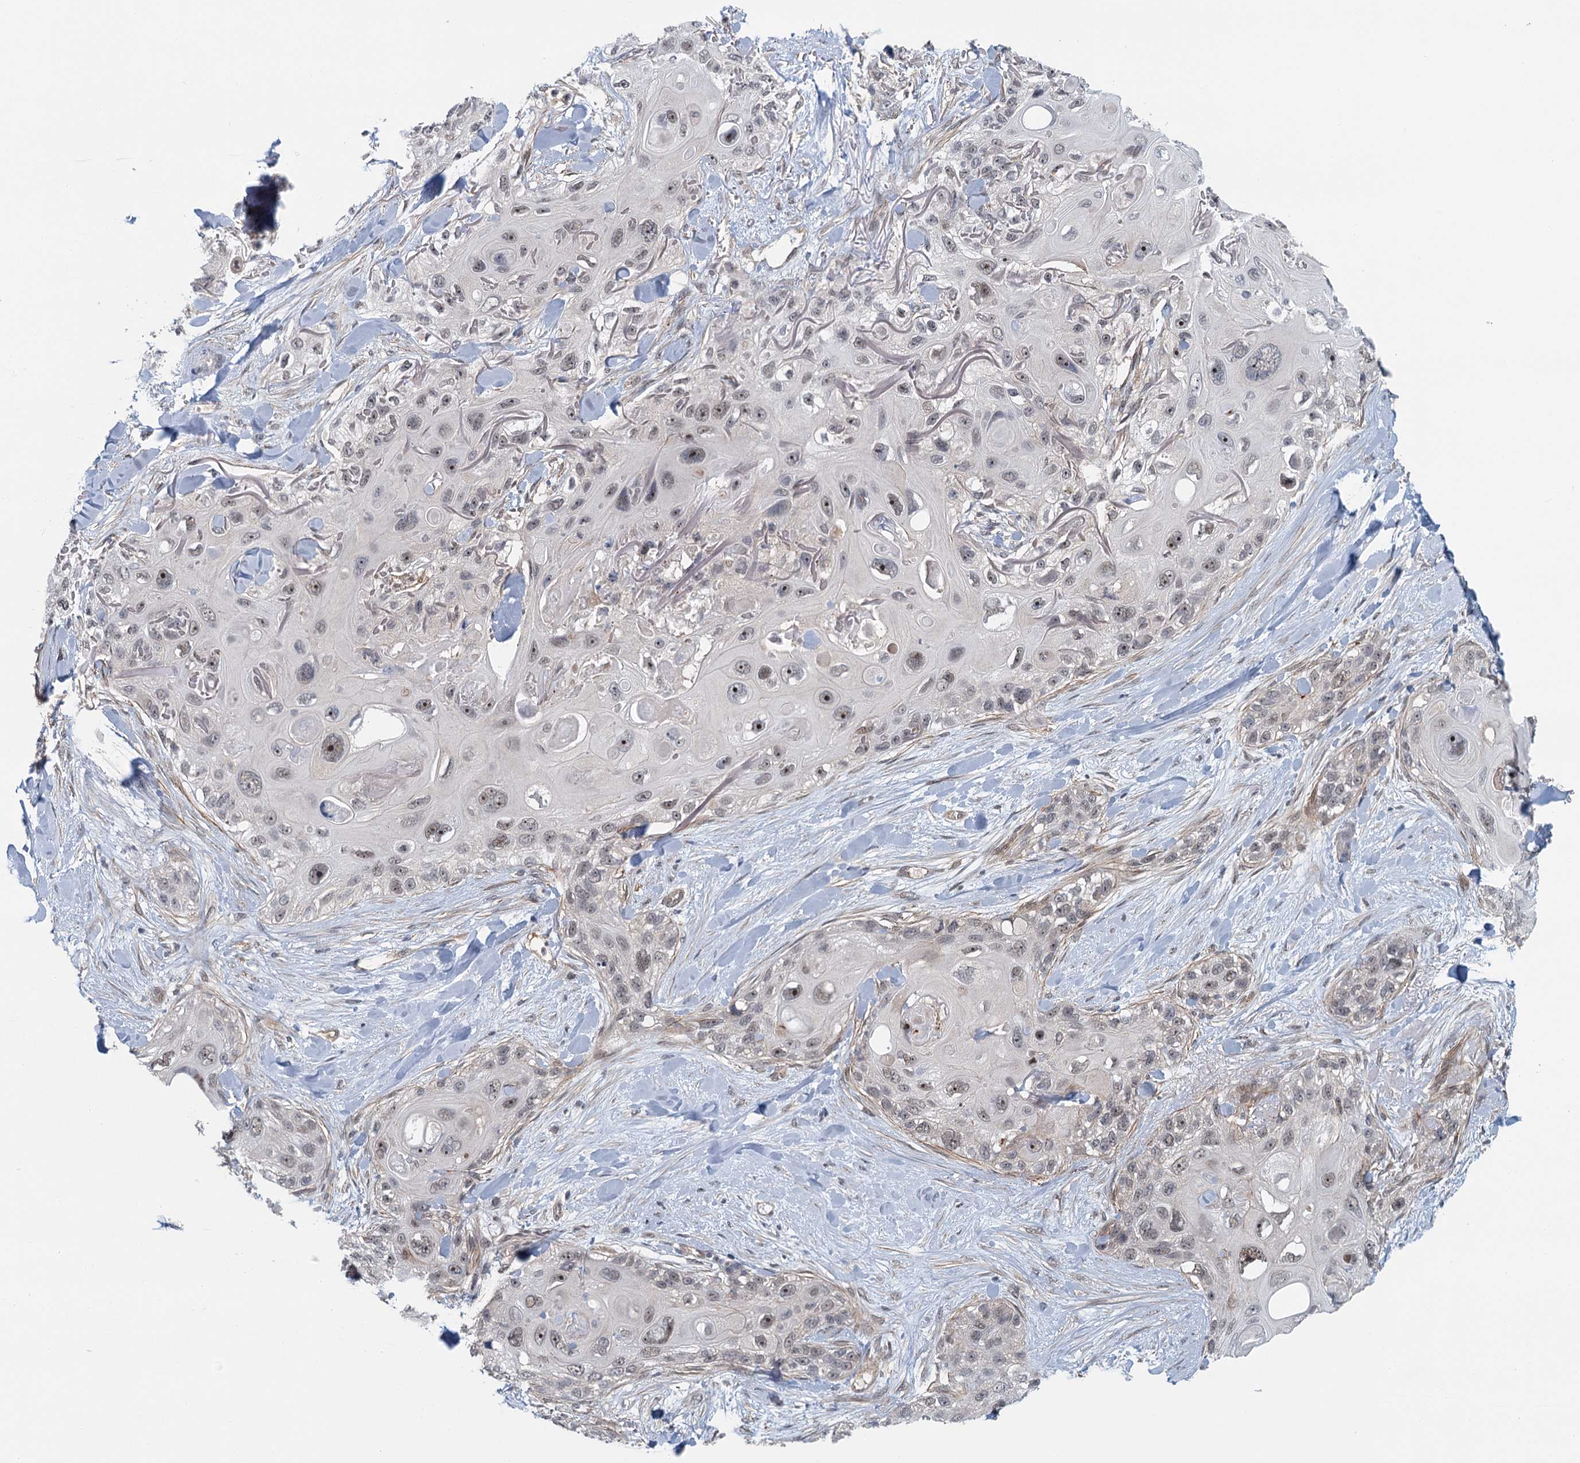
{"staining": {"intensity": "weak", "quantity": "25%-75%", "location": "nuclear"}, "tissue": "skin cancer", "cell_type": "Tumor cells", "image_type": "cancer", "snomed": [{"axis": "morphology", "description": "Normal tissue, NOS"}, {"axis": "morphology", "description": "Squamous cell carcinoma, NOS"}, {"axis": "topography", "description": "Skin"}], "caption": "Skin squamous cell carcinoma stained for a protein (brown) exhibits weak nuclear positive positivity in approximately 25%-75% of tumor cells.", "gene": "TAS2R42", "patient": {"sex": "male", "age": 72}}